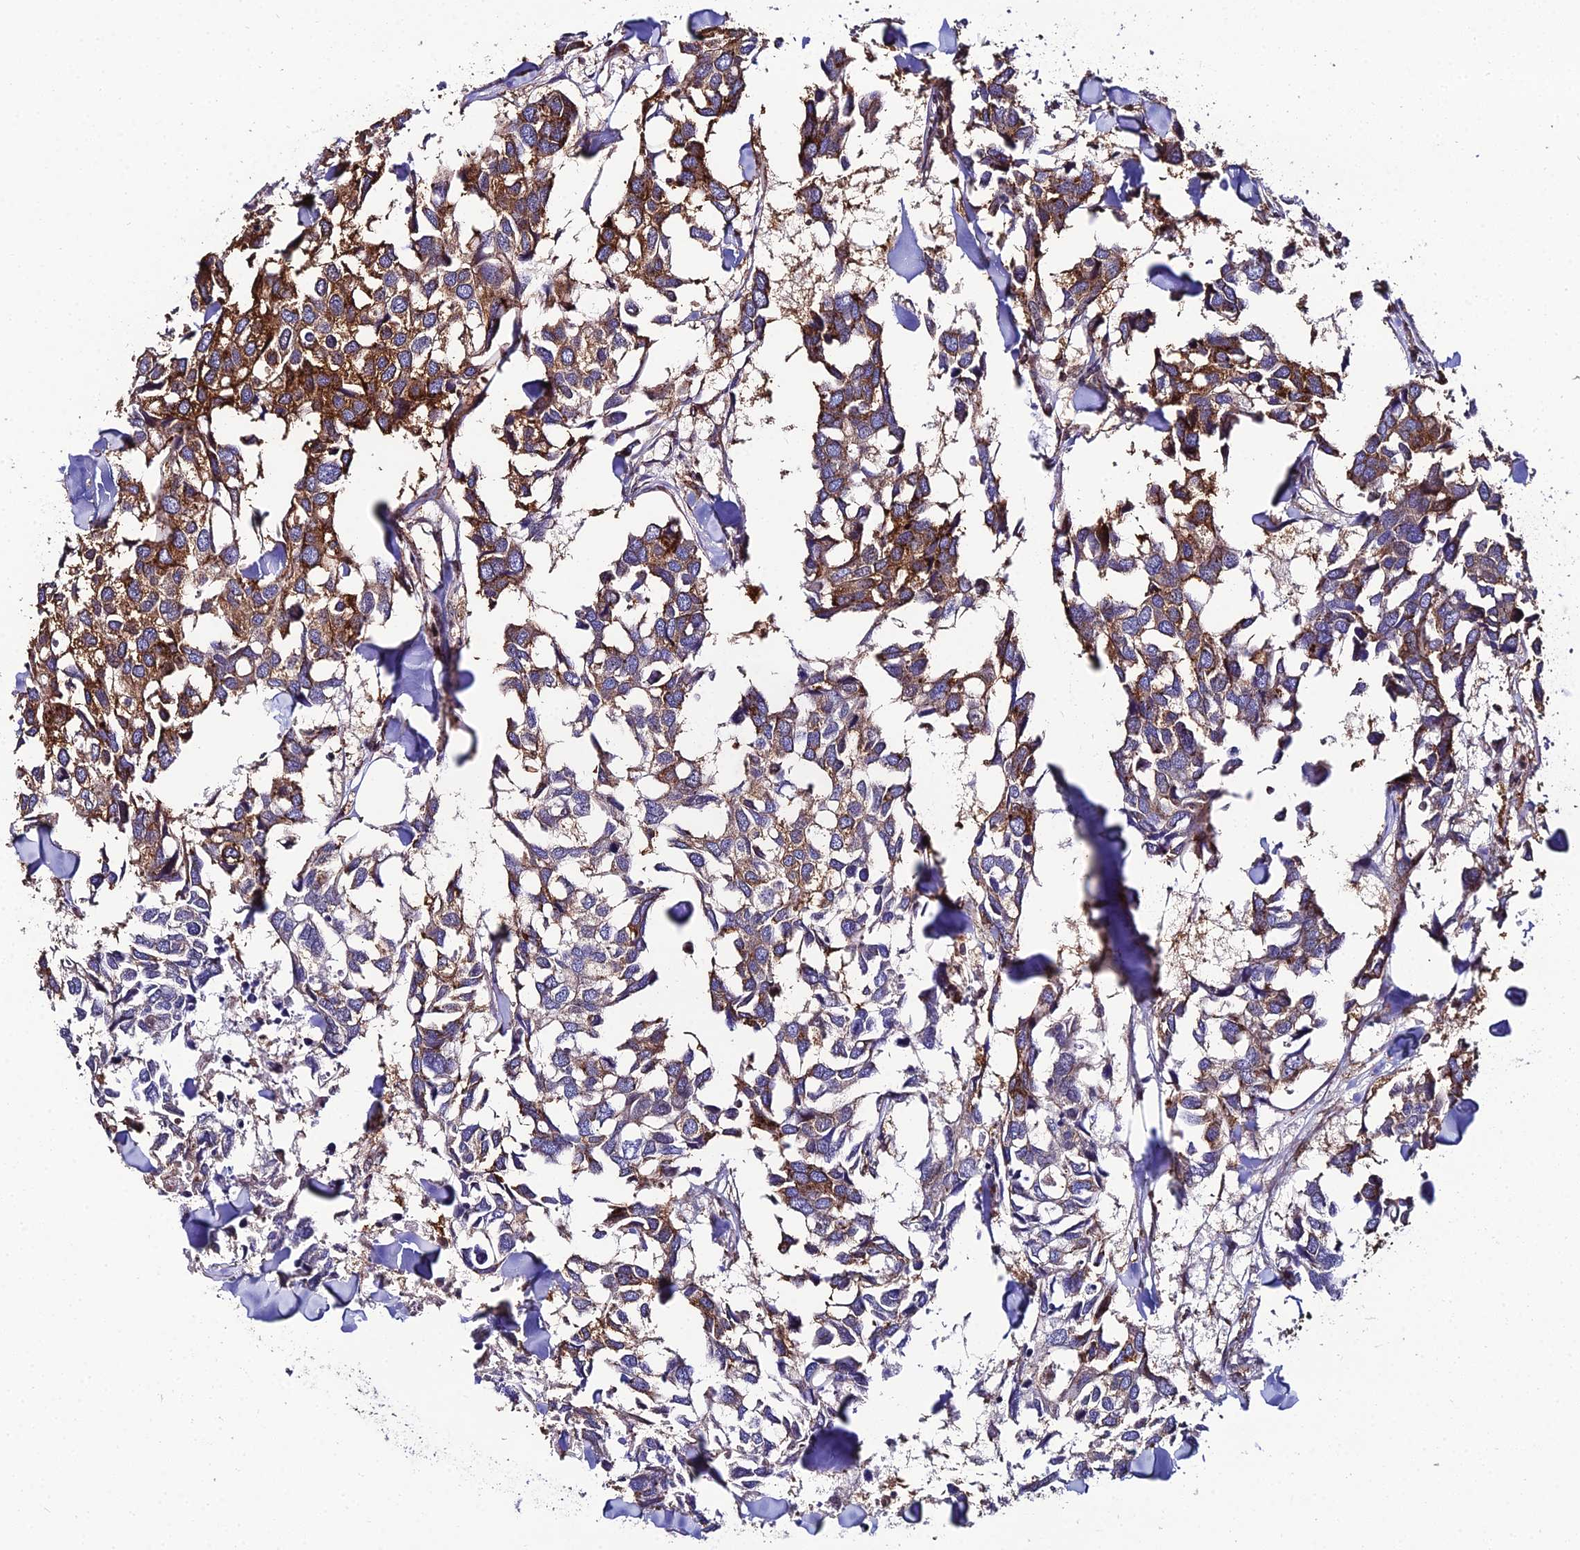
{"staining": {"intensity": "moderate", "quantity": "25%-75%", "location": "cytoplasmic/membranous"}, "tissue": "breast cancer", "cell_type": "Tumor cells", "image_type": "cancer", "snomed": [{"axis": "morphology", "description": "Duct carcinoma"}, {"axis": "topography", "description": "Breast"}], "caption": "Immunohistochemical staining of human breast cancer exhibits medium levels of moderate cytoplasmic/membranous protein positivity in about 25%-75% of tumor cells.", "gene": "DDX19A", "patient": {"sex": "female", "age": 83}}